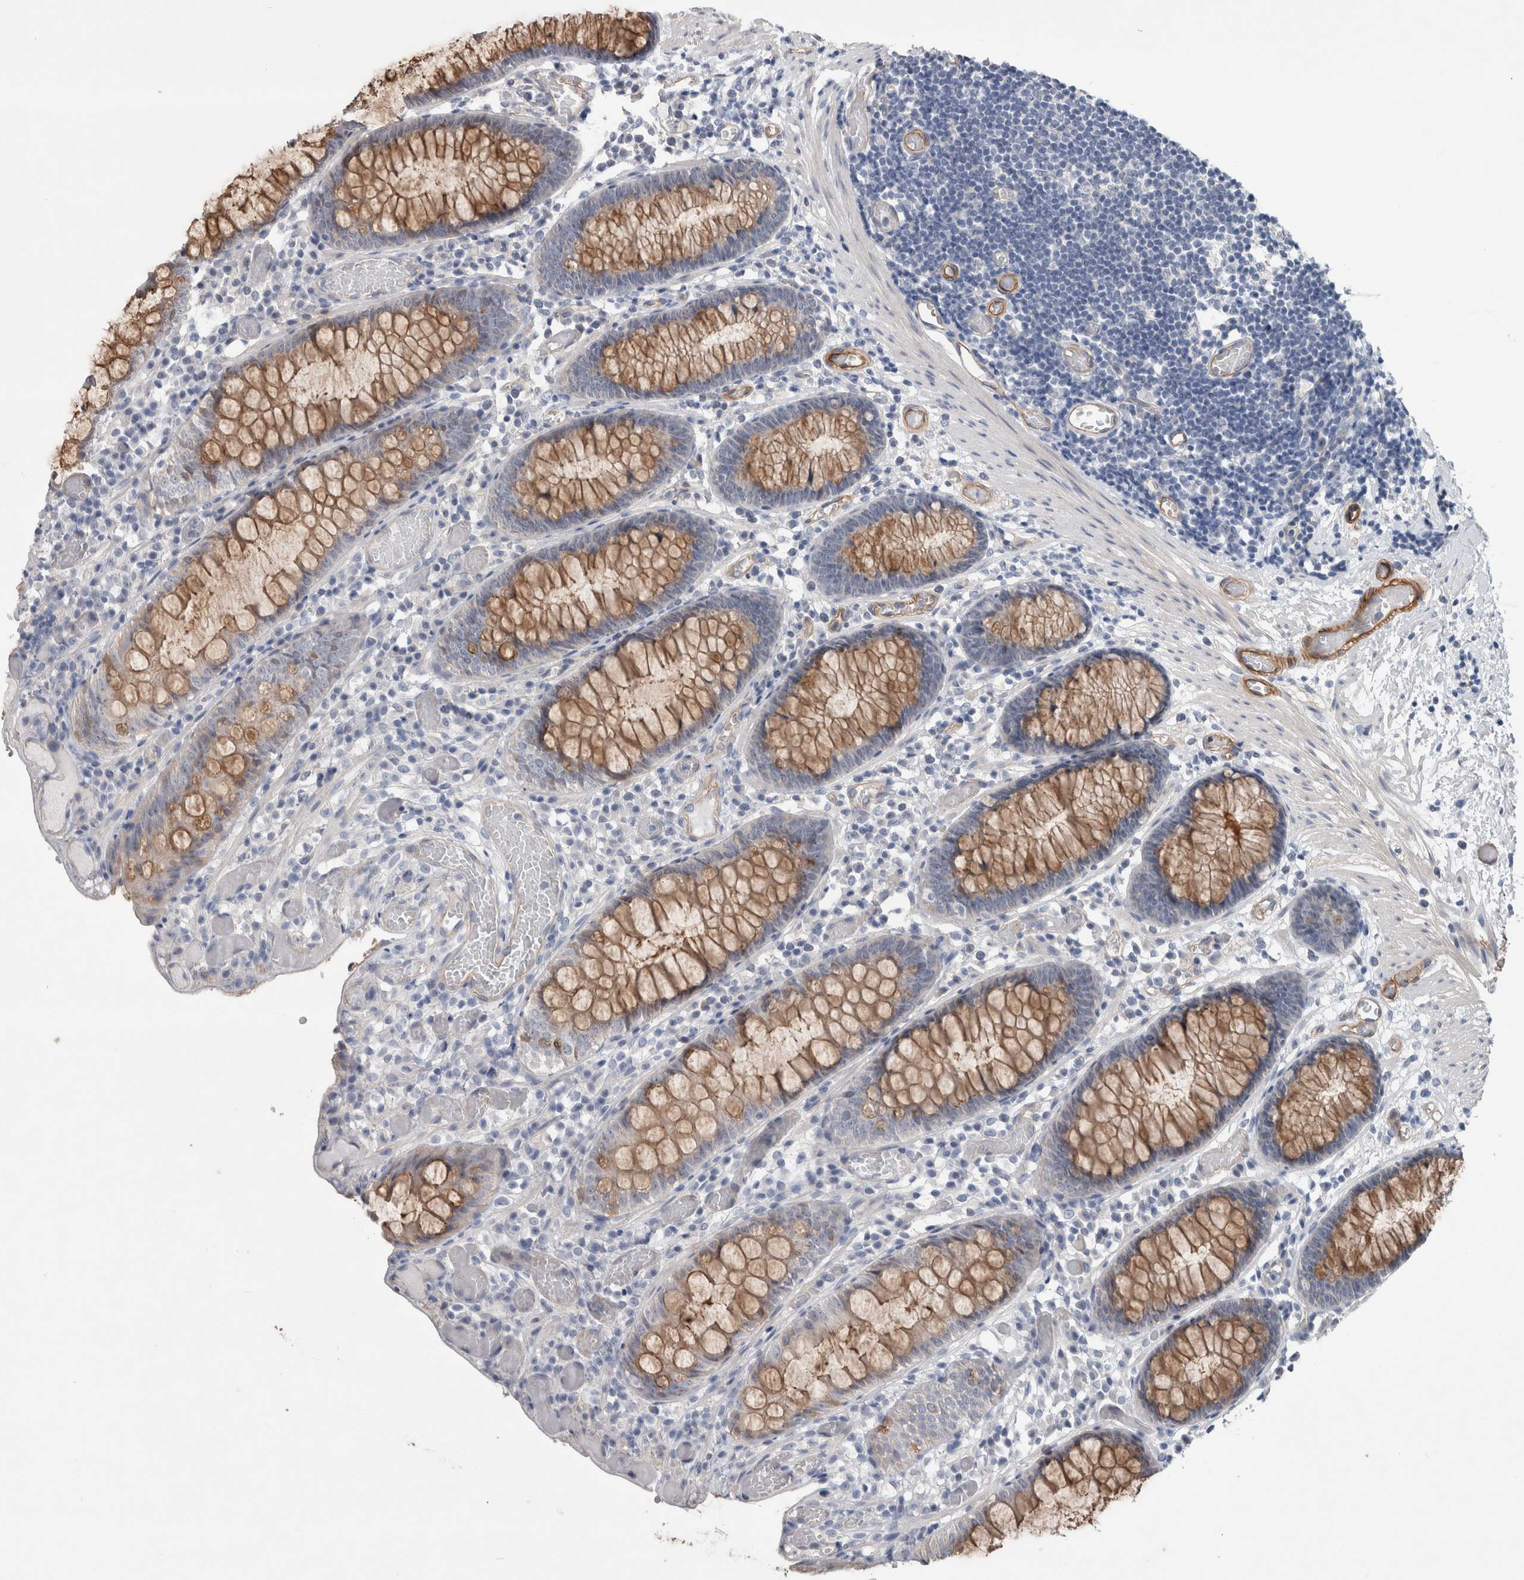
{"staining": {"intensity": "moderate", "quantity": ">75%", "location": "cytoplasmic/membranous"}, "tissue": "colon", "cell_type": "Endothelial cells", "image_type": "normal", "snomed": [{"axis": "morphology", "description": "Normal tissue, NOS"}, {"axis": "topography", "description": "Colon"}], "caption": "A high-resolution image shows immunohistochemistry (IHC) staining of normal colon, which shows moderate cytoplasmic/membranous staining in about >75% of endothelial cells. The protein of interest is stained brown, and the nuclei are stained in blue (DAB IHC with brightfield microscopy, high magnification).", "gene": "BCAM", "patient": {"sex": "male", "age": 14}}